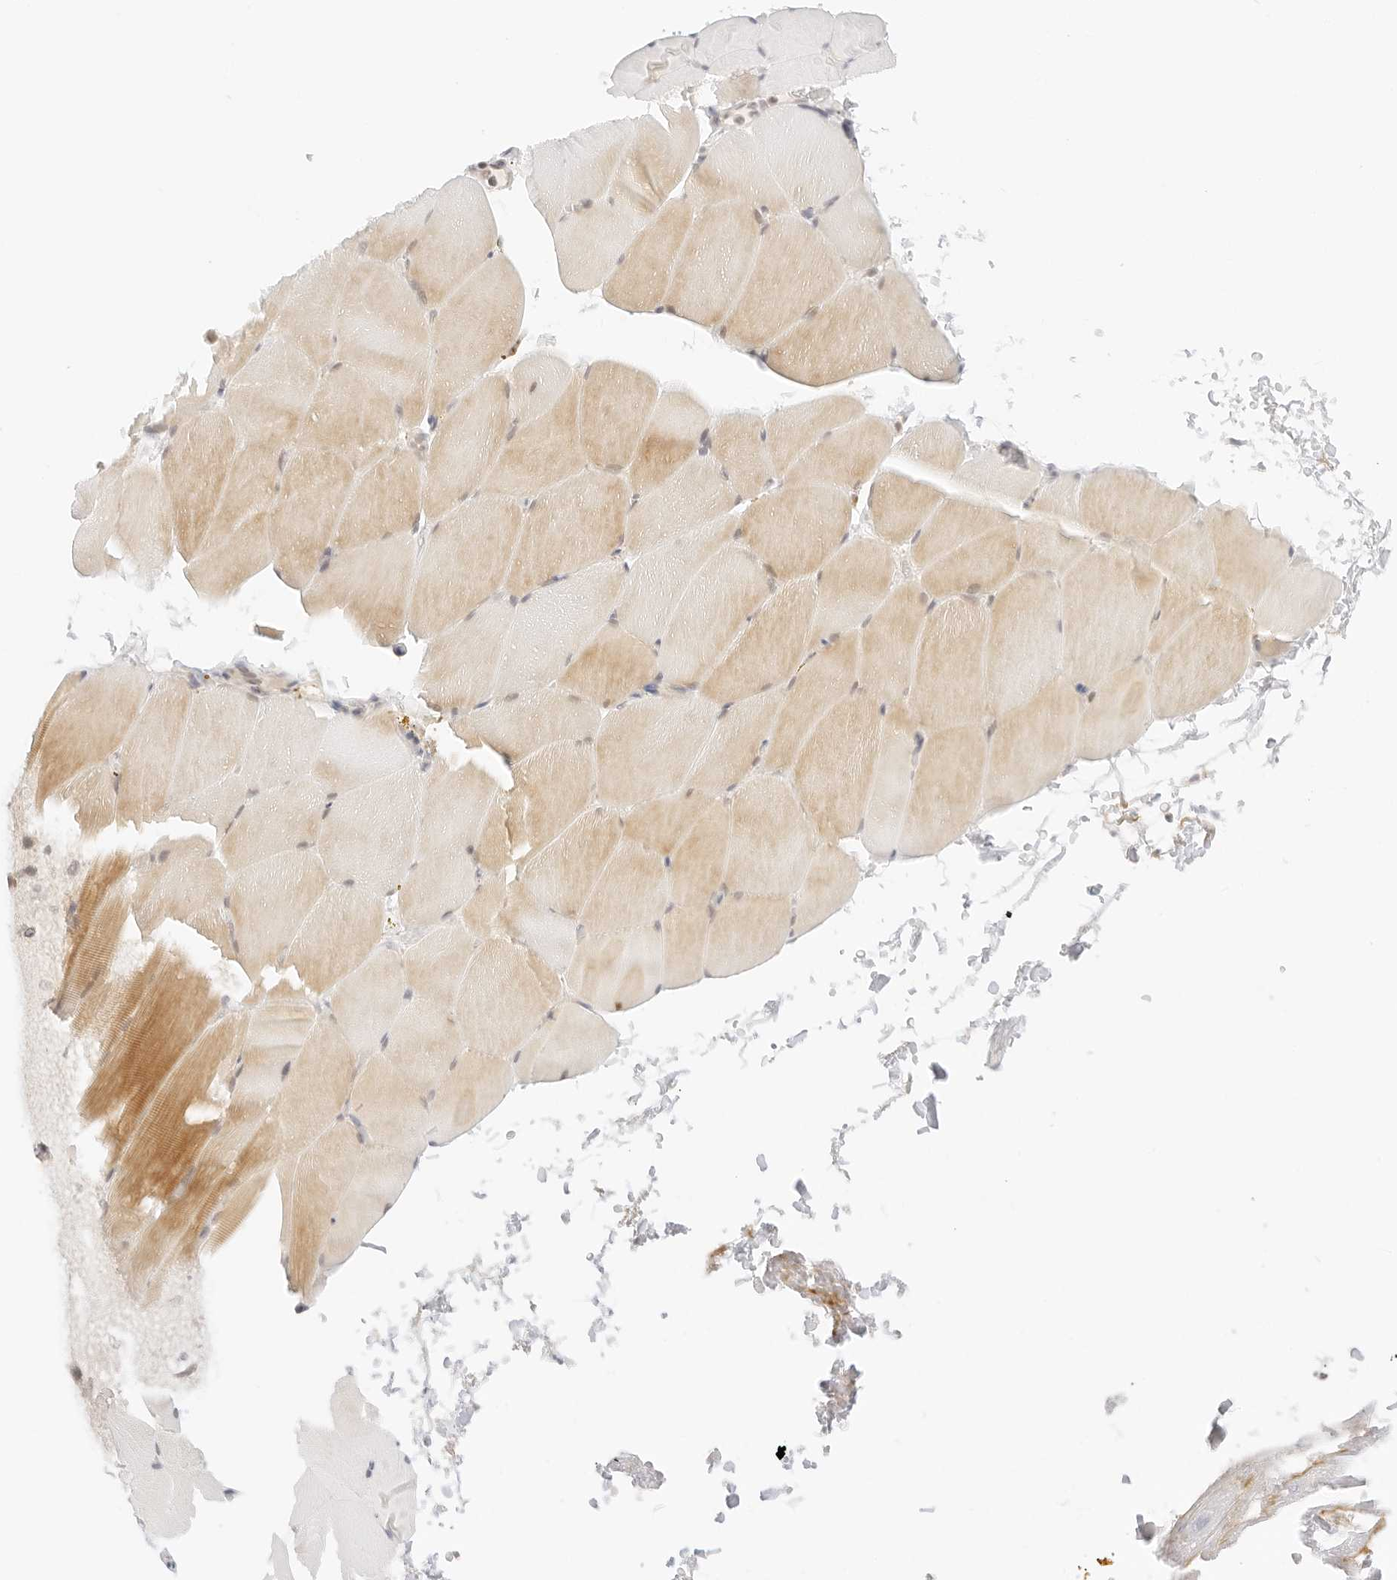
{"staining": {"intensity": "moderate", "quantity": "<25%", "location": "cytoplasmic/membranous"}, "tissue": "skeletal muscle", "cell_type": "Myocytes", "image_type": "normal", "snomed": [{"axis": "morphology", "description": "Normal tissue, NOS"}, {"axis": "topography", "description": "Skeletal muscle"}, {"axis": "topography", "description": "Parathyroid gland"}], "caption": "Unremarkable skeletal muscle was stained to show a protein in brown. There is low levels of moderate cytoplasmic/membranous staining in about <25% of myocytes.", "gene": "POLR3C", "patient": {"sex": "female", "age": 37}}